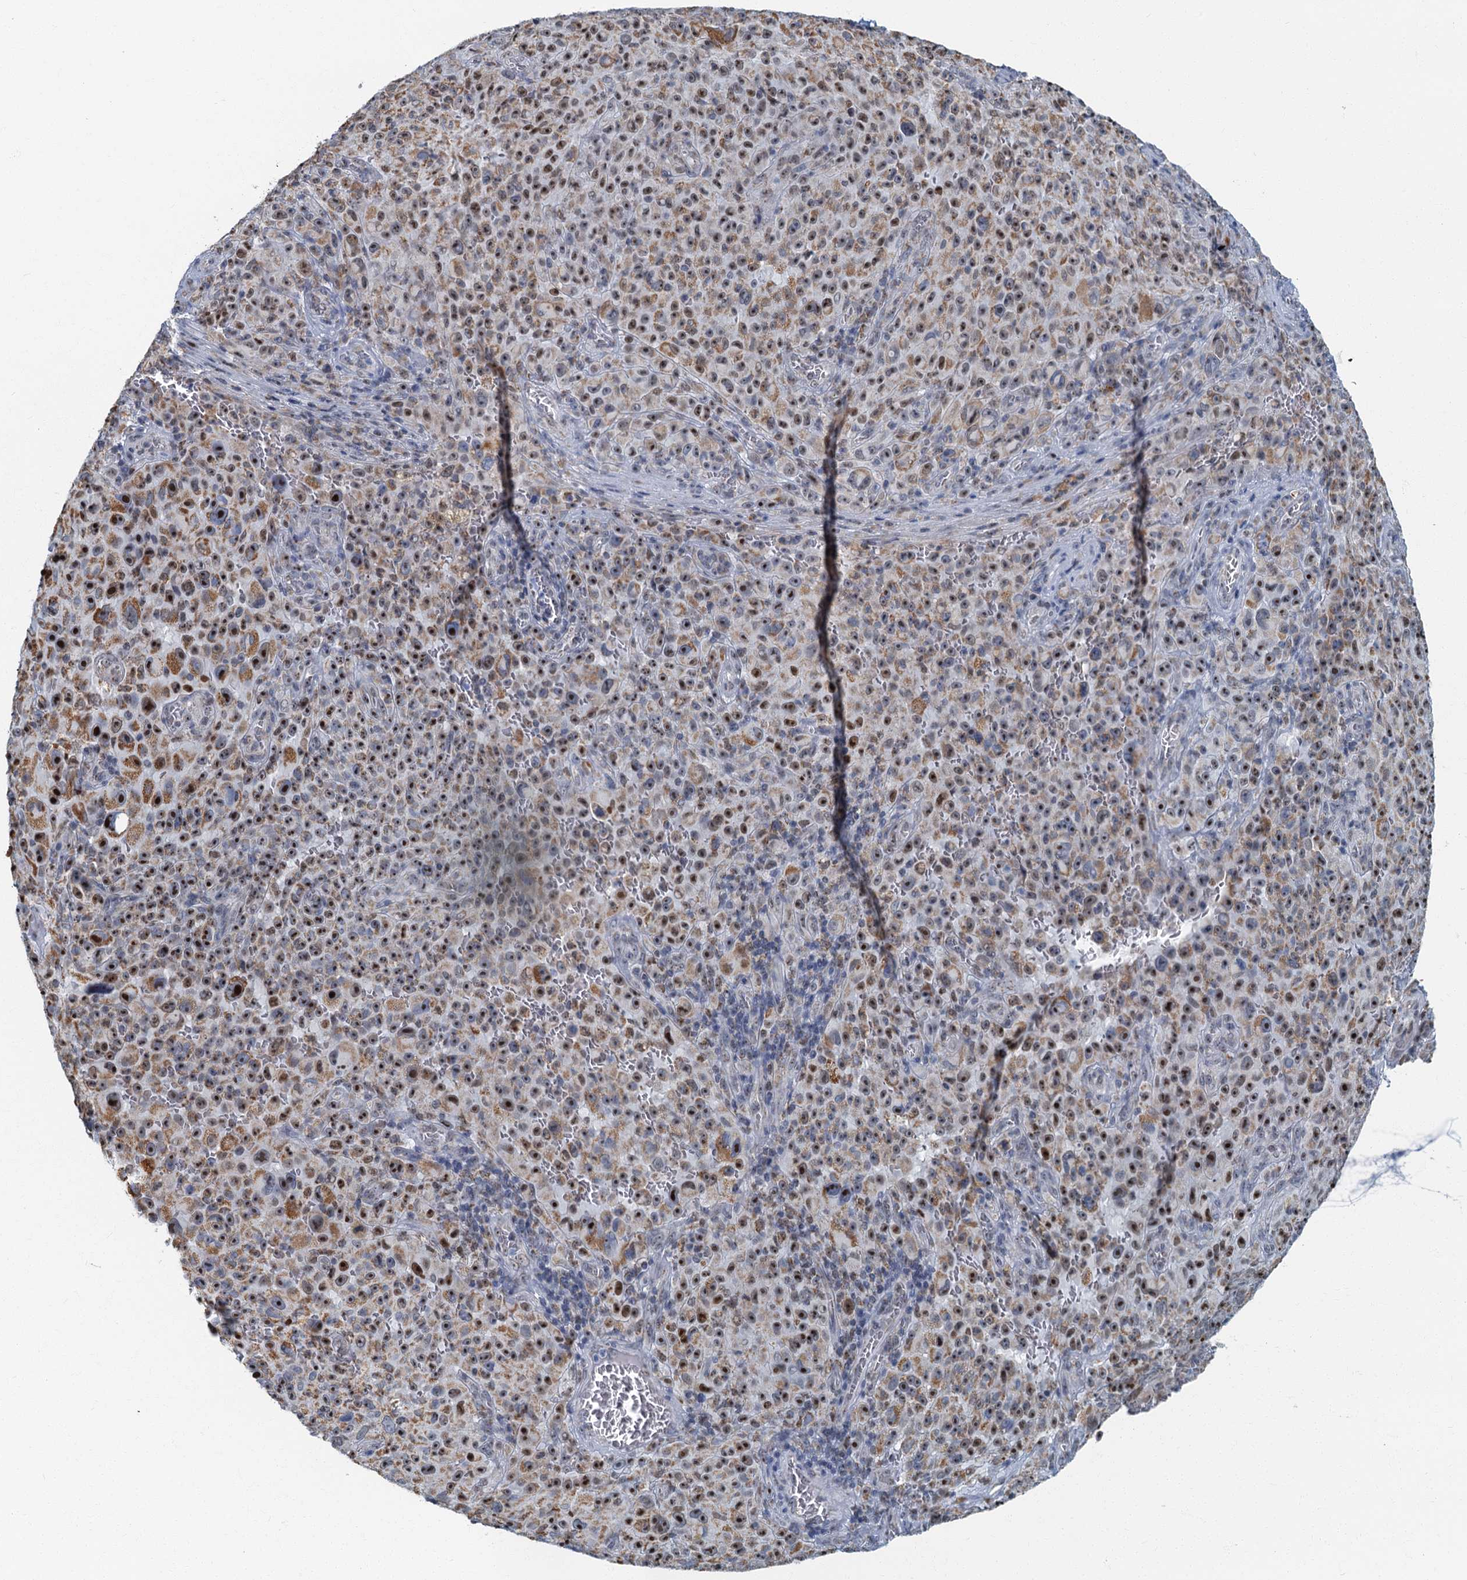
{"staining": {"intensity": "moderate", "quantity": ">75%", "location": "nuclear"}, "tissue": "melanoma", "cell_type": "Tumor cells", "image_type": "cancer", "snomed": [{"axis": "morphology", "description": "Malignant melanoma, NOS"}, {"axis": "topography", "description": "Skin"}], "caption": "IHC histopathology image of neoplastic tissue: human malignant melanoma stained using IHC exhibits medium levels of moderate protein expression localized specifically in the nuclear of tumor cells, appearing as a nuclear brown color.", "gene": "RAD9B", "patient": {"sex": "female", "age": 82}}